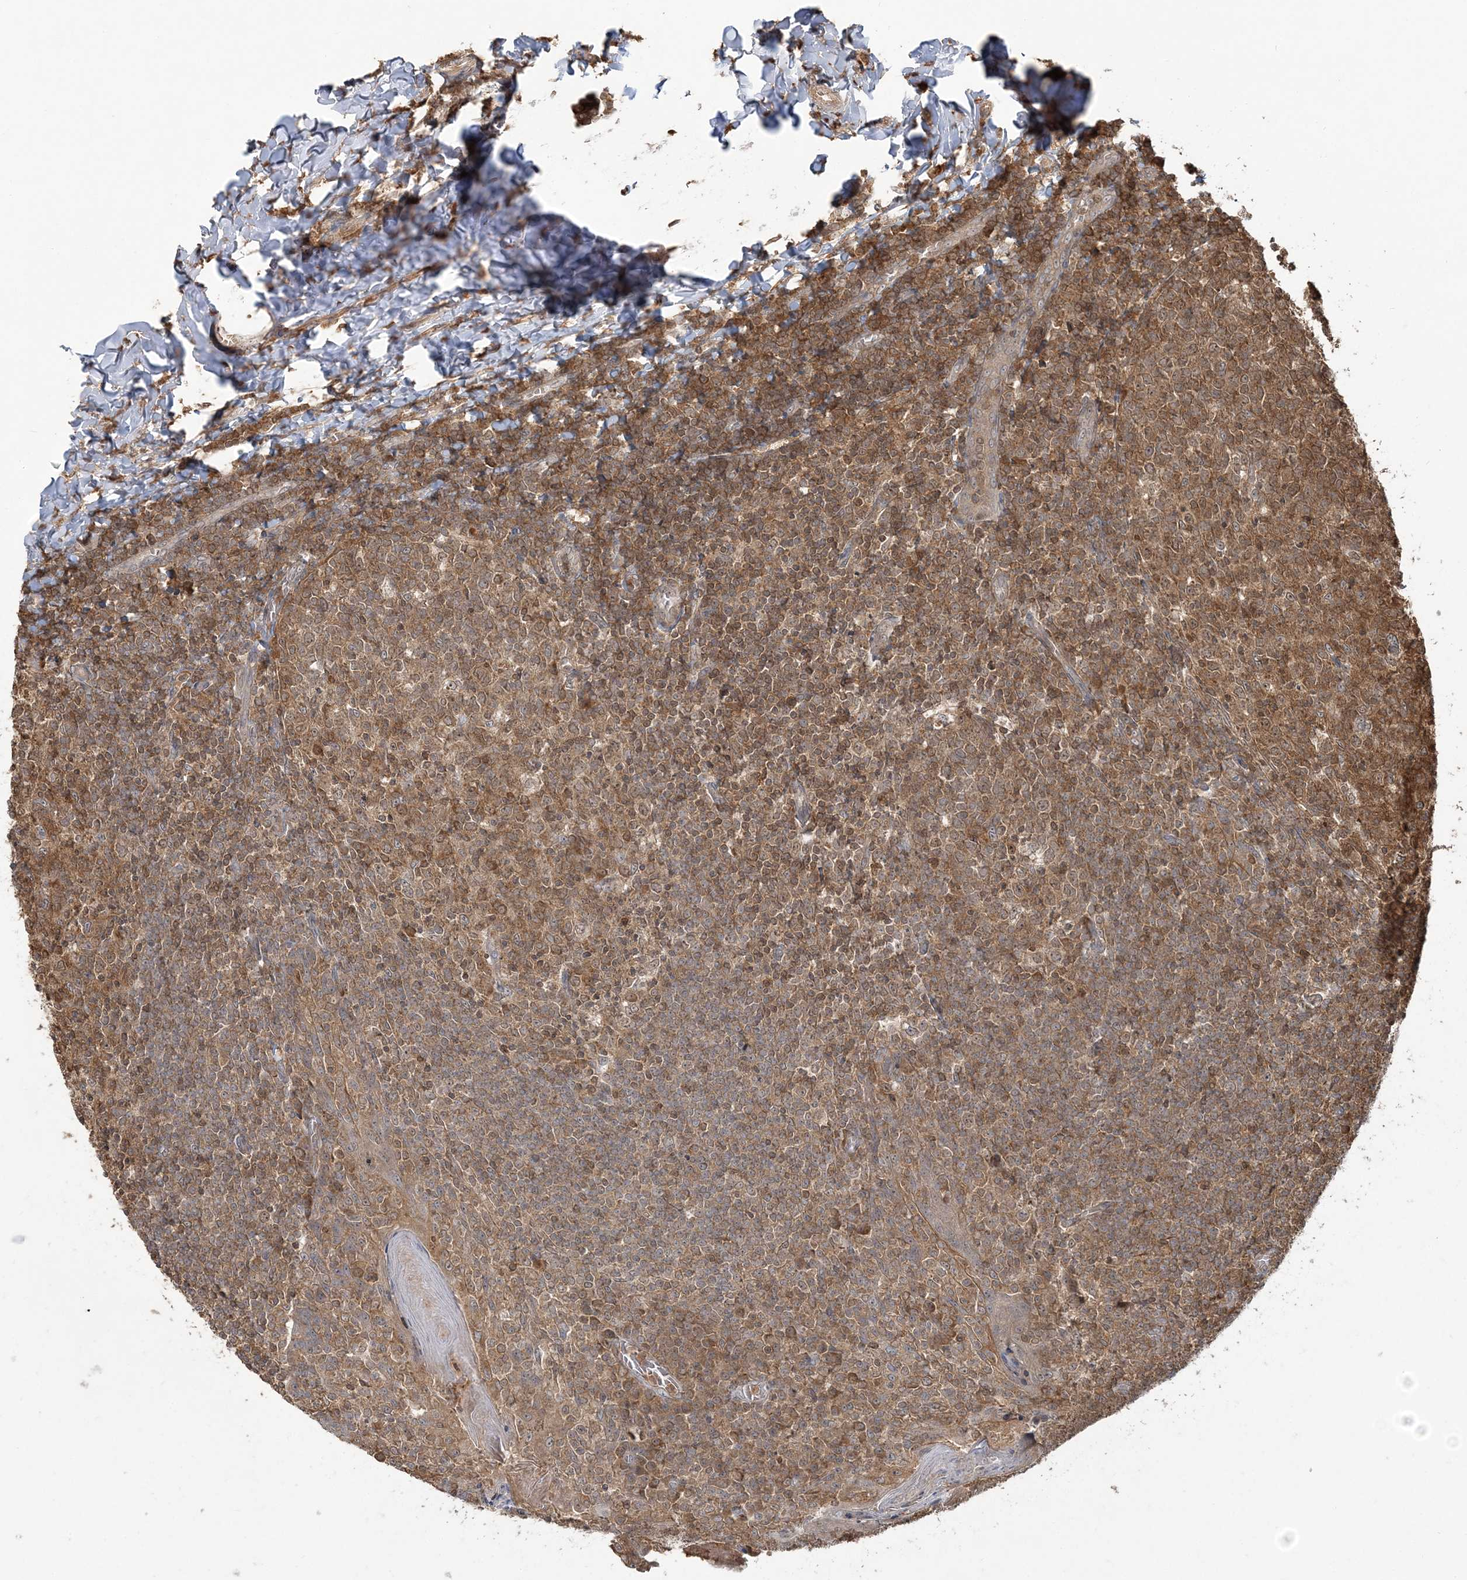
{"staining": {"intensity": "moderate", "quantity": ">75%", "location": "cytoplasmic/membranous"}, "tissue": "tonsil", "cell_type": "Germinal center cells", "image_type": "normal", "snomed": [{"axis": "morphology", "description": "Normal tissue, NOS"}, {"axis": "topography", "description": "Tonsil"}], "caption": "Protein expression analysis of benign human tonsil reveals moderate cytoplasmic/membranous expression in approximately >75% of germinal center cells. (DAB = brown stain, brightfield microscopy at high magnification).", "gene": "CAB39", "patient": {"sex": "female", "age": 19}}